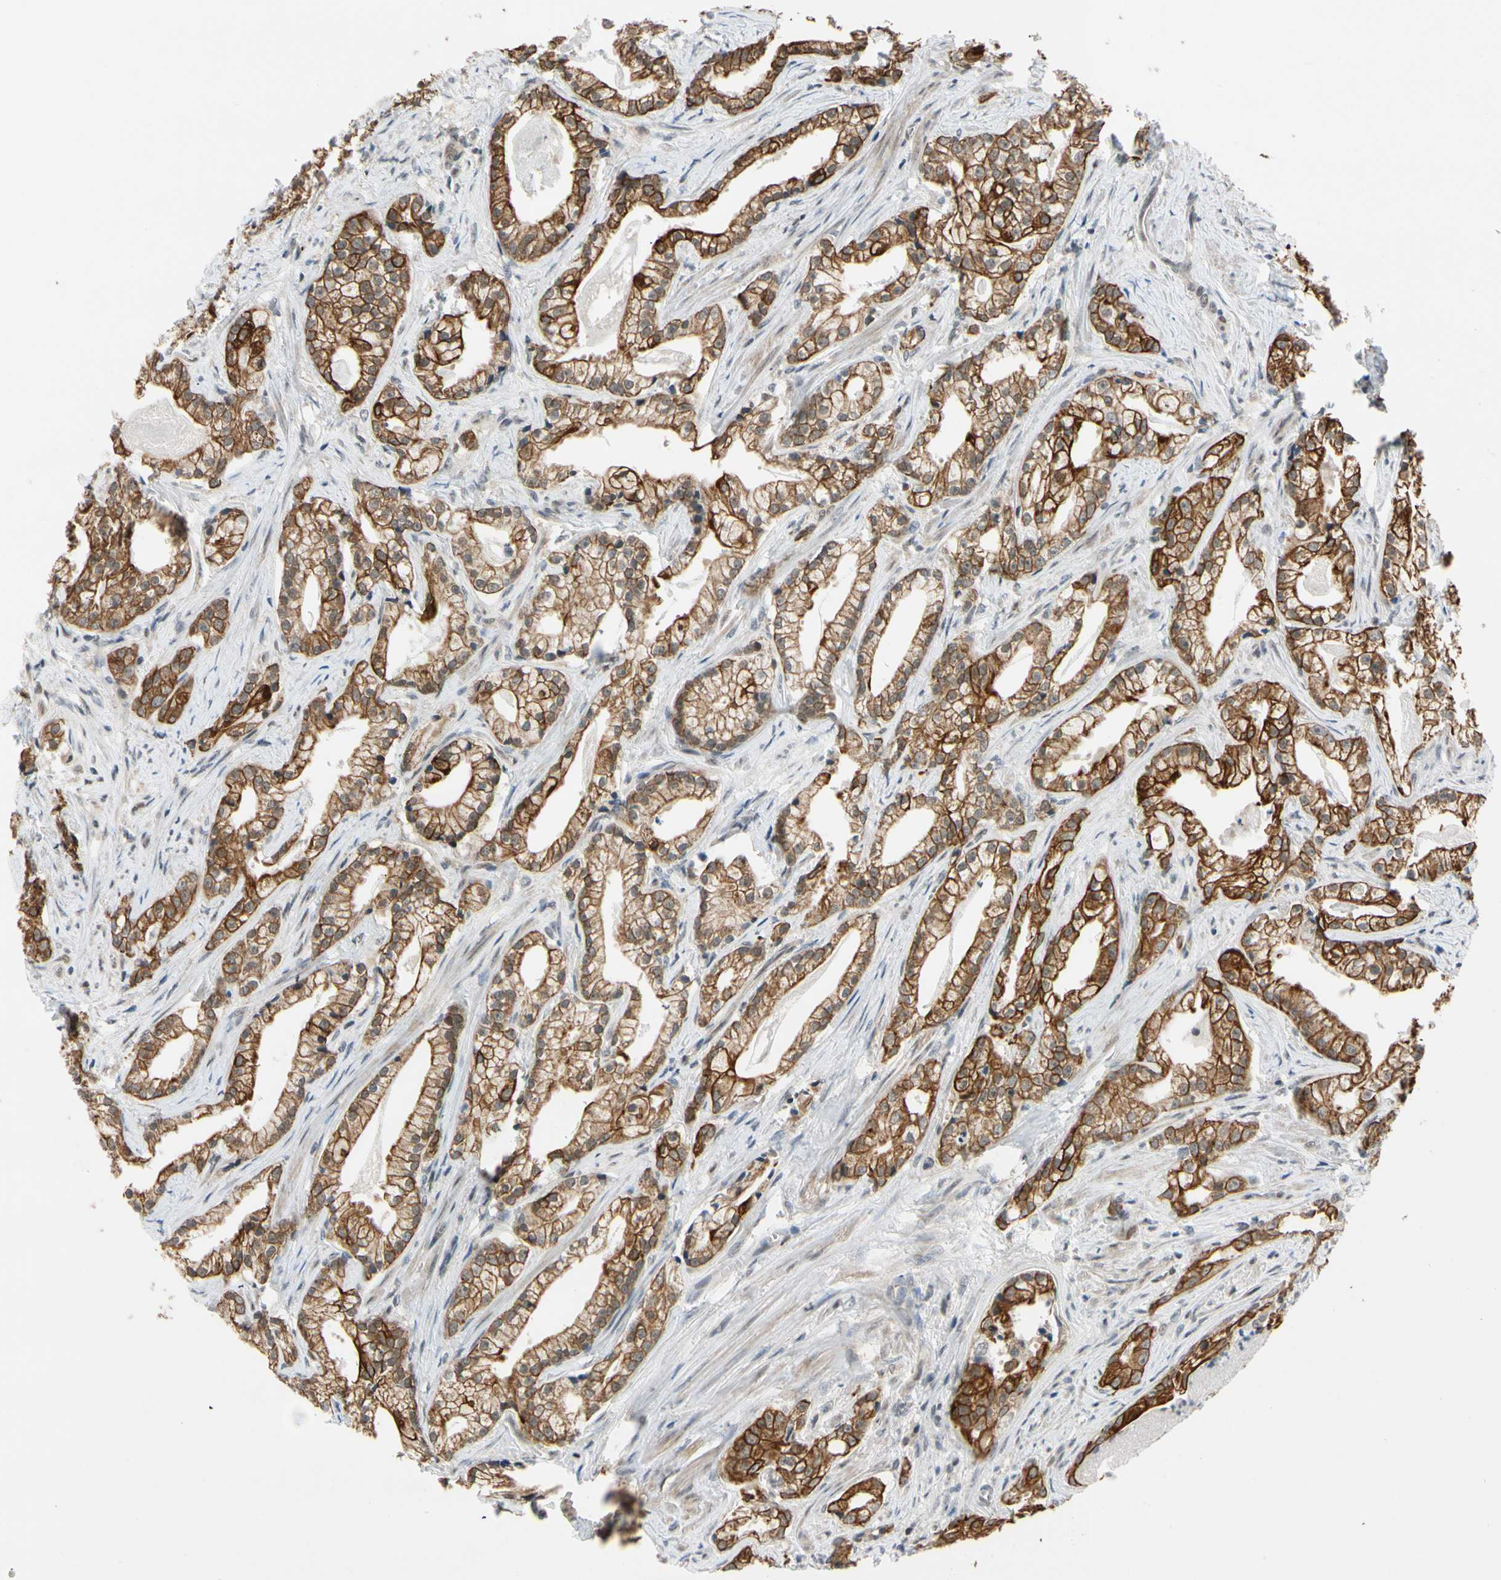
{"staining": {"intensity": "strong", "quantity": ">75%", "location": "cytoplasmic/membranous"}, "tissue": "prostate cancer", "cell_type": "Tumor cells", "image_type": "cancer", "snomed": [{"axis": "morphology", "description": "Adenocarcinoma, Low grade"}, {"axis": "topography", "description": "Prostate"}], "caption": "There is high levels of strong cytoplasmic/membranous staining in tumor cells of prostate cancer, as demonstrated by immunohistochemical staining (brown color).", "gene": "TAF12", "patient": {"sex": "male", "age": 59}}